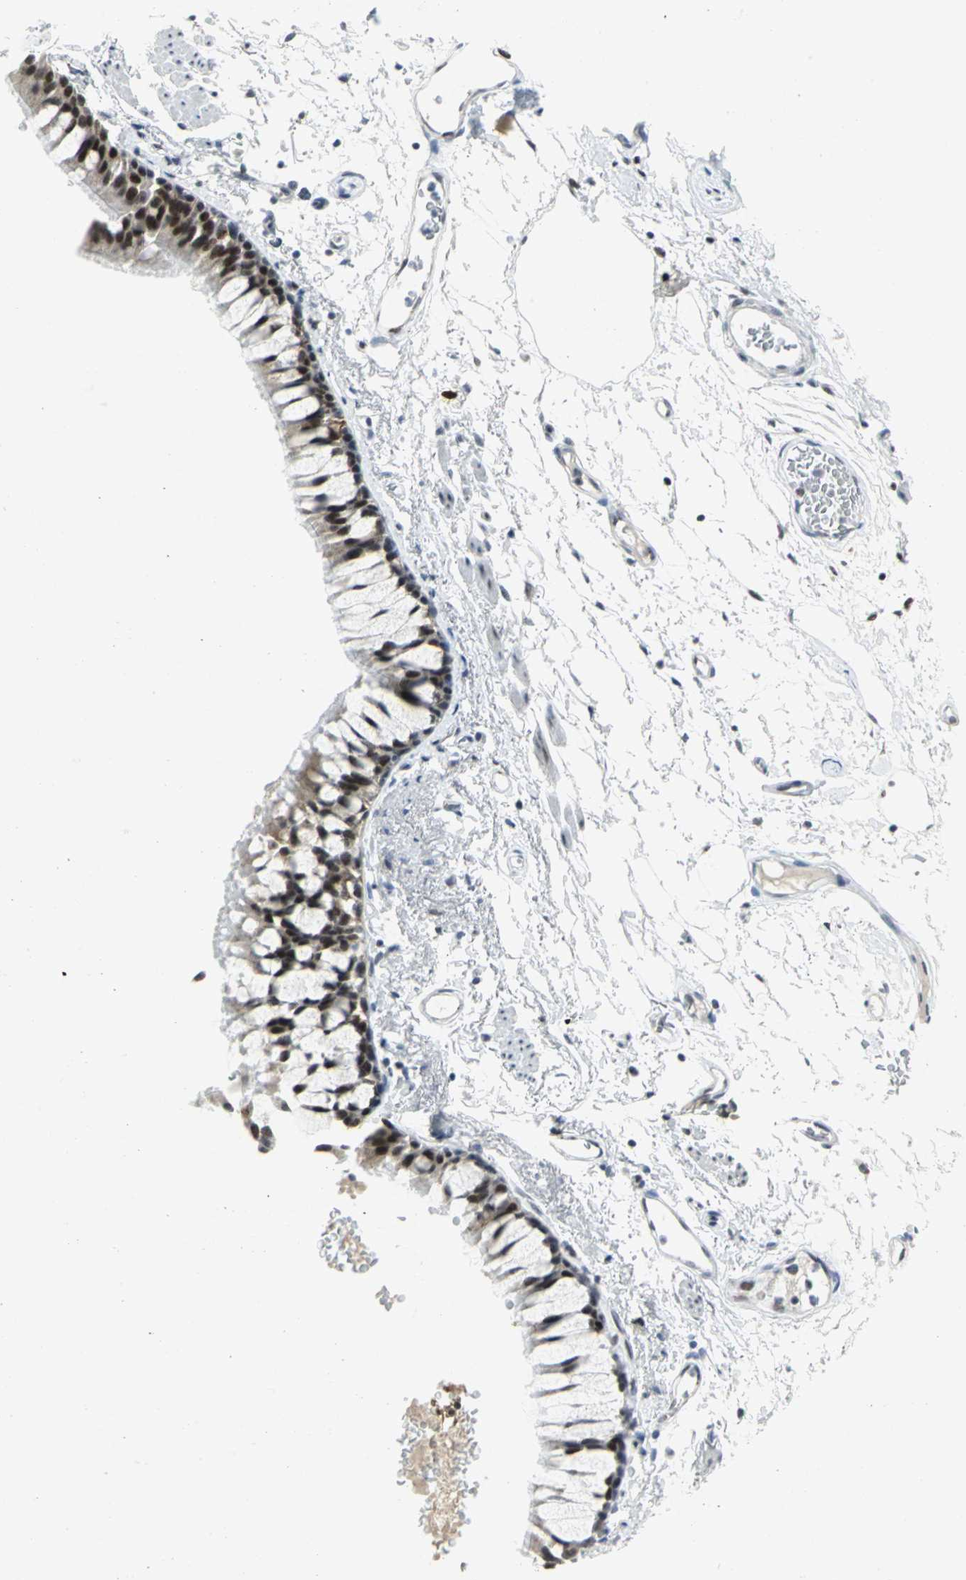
{"staining": {"intensity": "strong", "quantity": "25%-75%", "location": "cytoplasmic/membranous,nuclear"}, "tissue": "bronchus", "cell_type": "Respiratory epithelial cells", "image_type": "normal", "snomed": [{"axis": "morphology", "description": "Normal tissue, NOS"}, {"axis": "topography", "description": "Bronchus"}], "caption": "There is high levels of strong cytoplasmic/membranous,nuclear staining in respiratory epithelial cells of normal bronchus, as demonstrated by immunohistochemical staining (brown color).", "gene": "RPA1", "patient": {"sex": "female", "age": 73}}